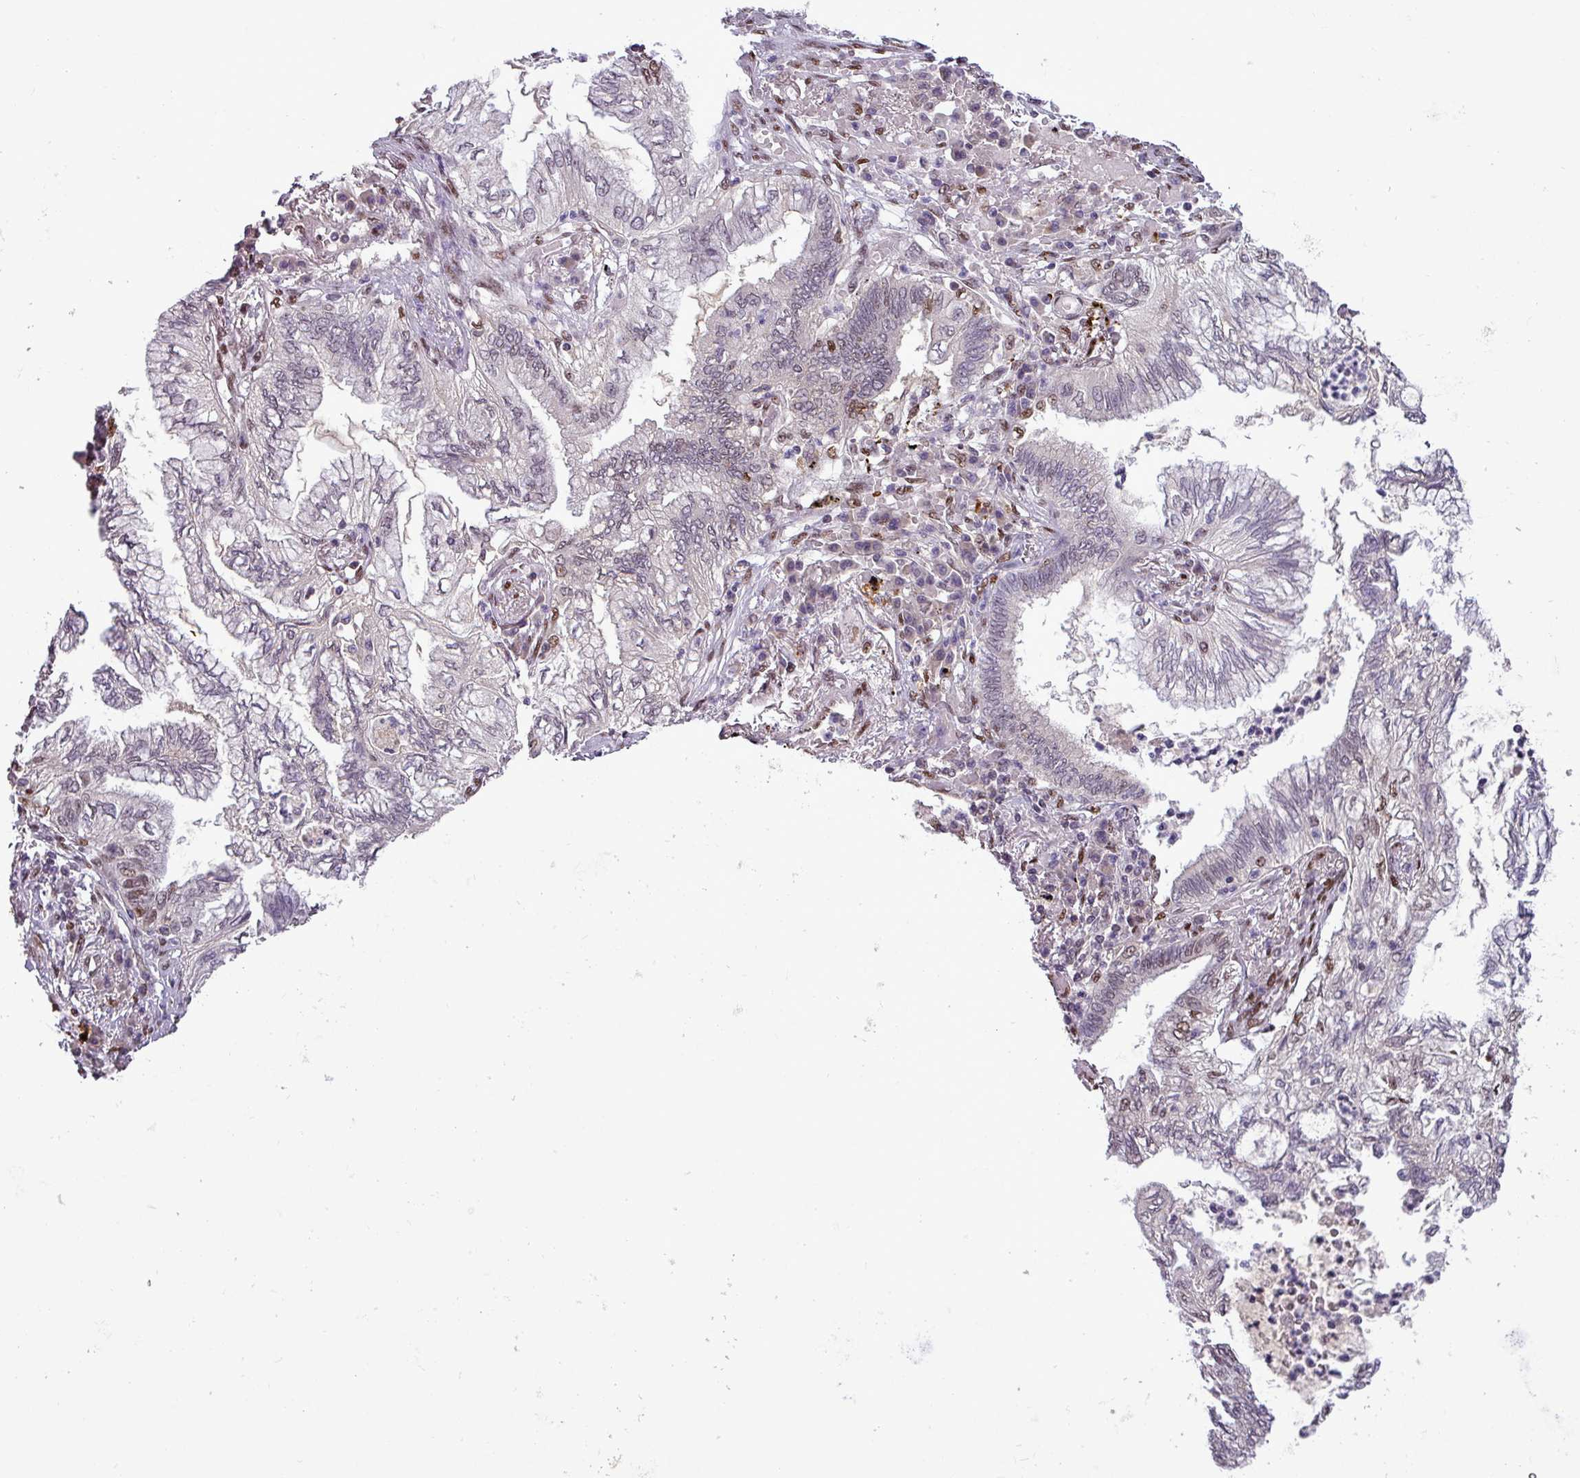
{"staining": {"intensity": "weak", "quantity": "<25%", "location": "nuclear"}, "tissue": "lung cancer", "cell_type": "Tumor cells", "image_type": "cancer", "snomed": [{"axis": "morphology", "description": "Adenocarcinoma, NOS"}, {"axis": "topography", "description": "Lung"}], "caption": "Image shows no significant protein staining in tumor cells of lung cancer (adenocarcinoma).", "gene": "IRF2BPL", "patient": {"sex": "female", "age": 70}}